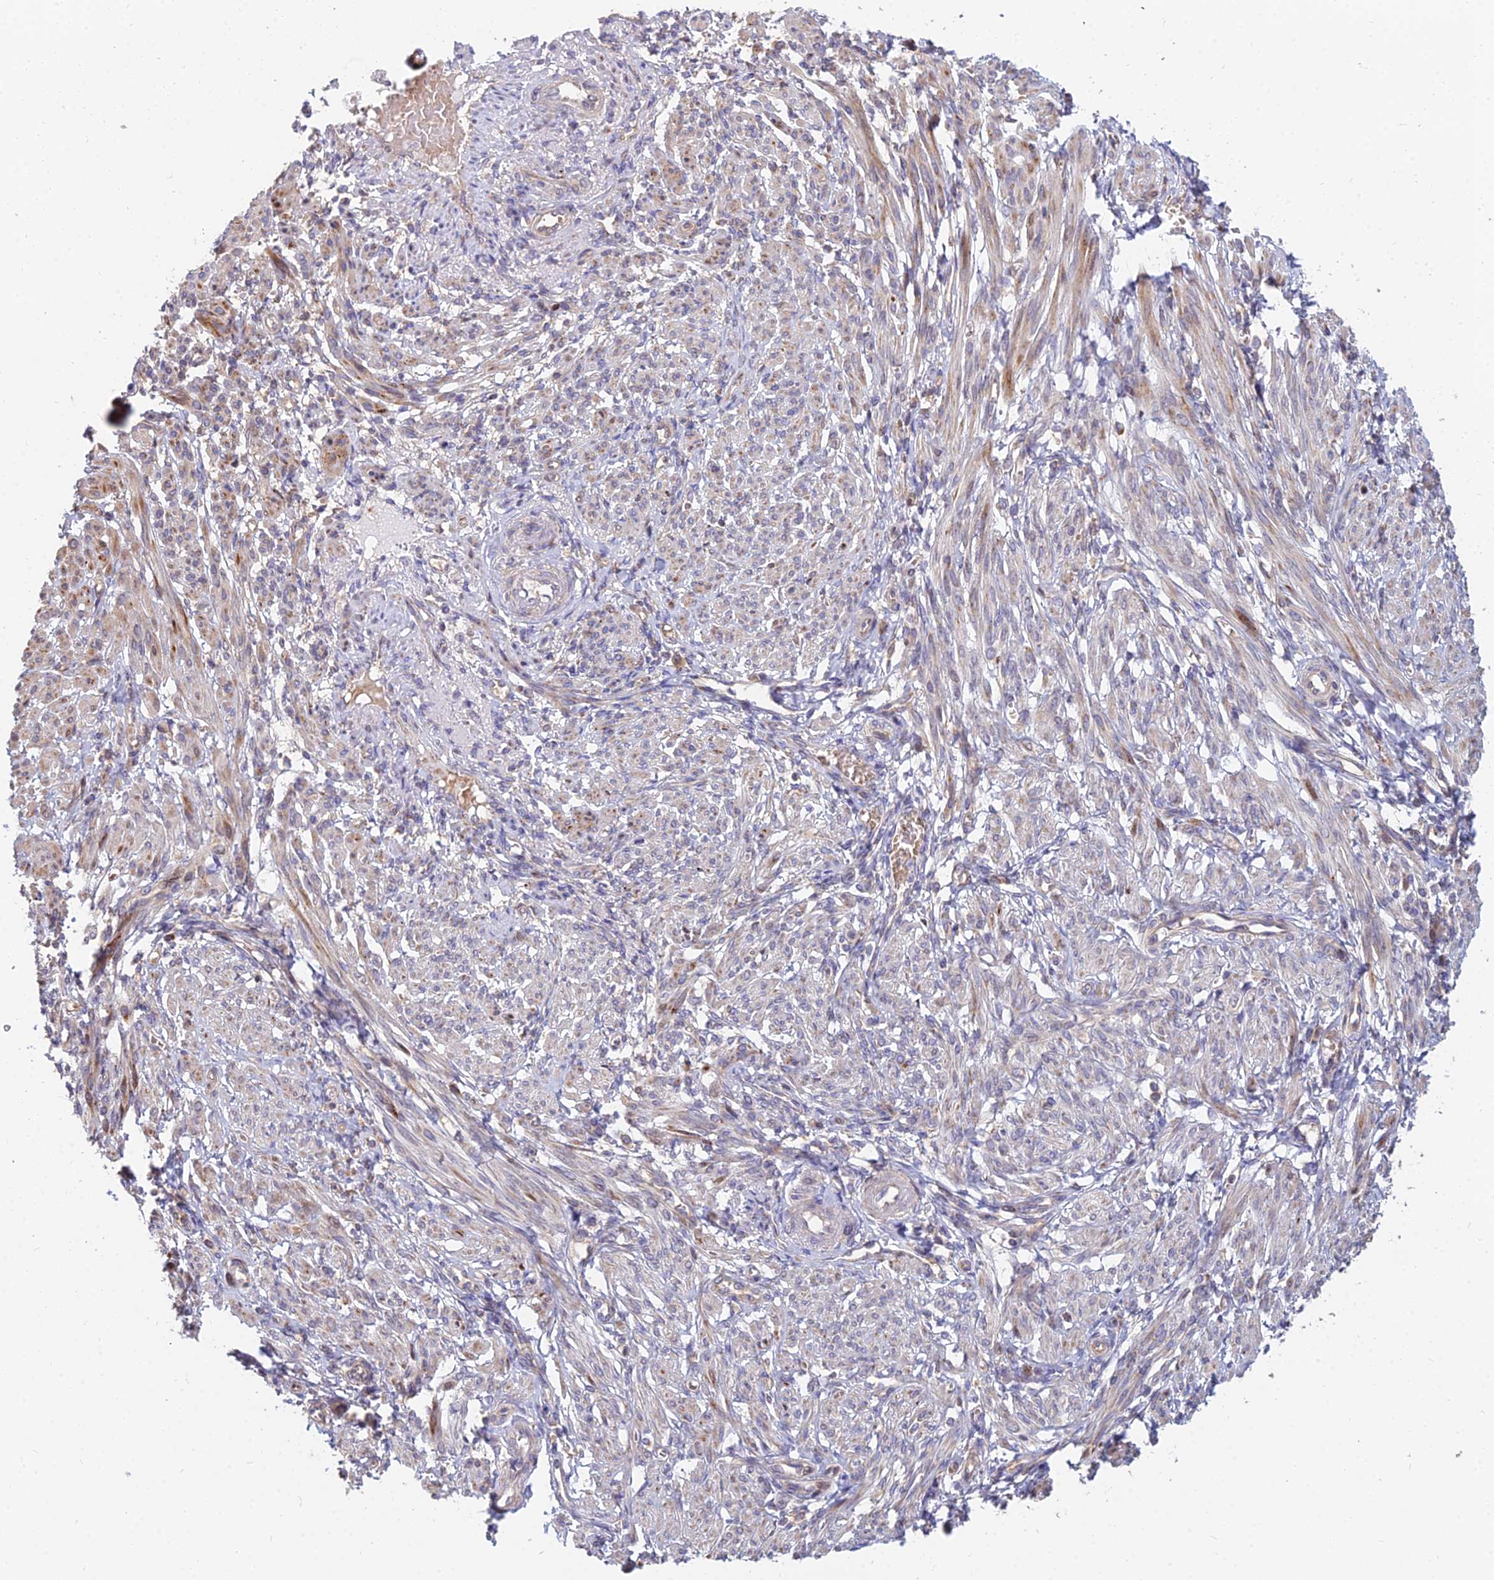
{"staining": {"intensity": "moderate", "quantity": "<25%", "location": "cytoplasmic/membranous"}, "tissue": "smooth muscle", "cell_type": "Smooth muscle cells", "image_type": "normal", "snomed": [{"axis": "morphology", "description": "Normal tissue, NOS"}, {"axis": "topography", "description": "Smooth muscle"}], "caption": "Protein expression by immunohistochemistry (IHC) displays moderate cytoplasmic/membranous expression in about <25% of smooth muscle cells in benign smooth muscle.", "gene": "CCT6A", "patient": {"sex": "female", "age": 39}}